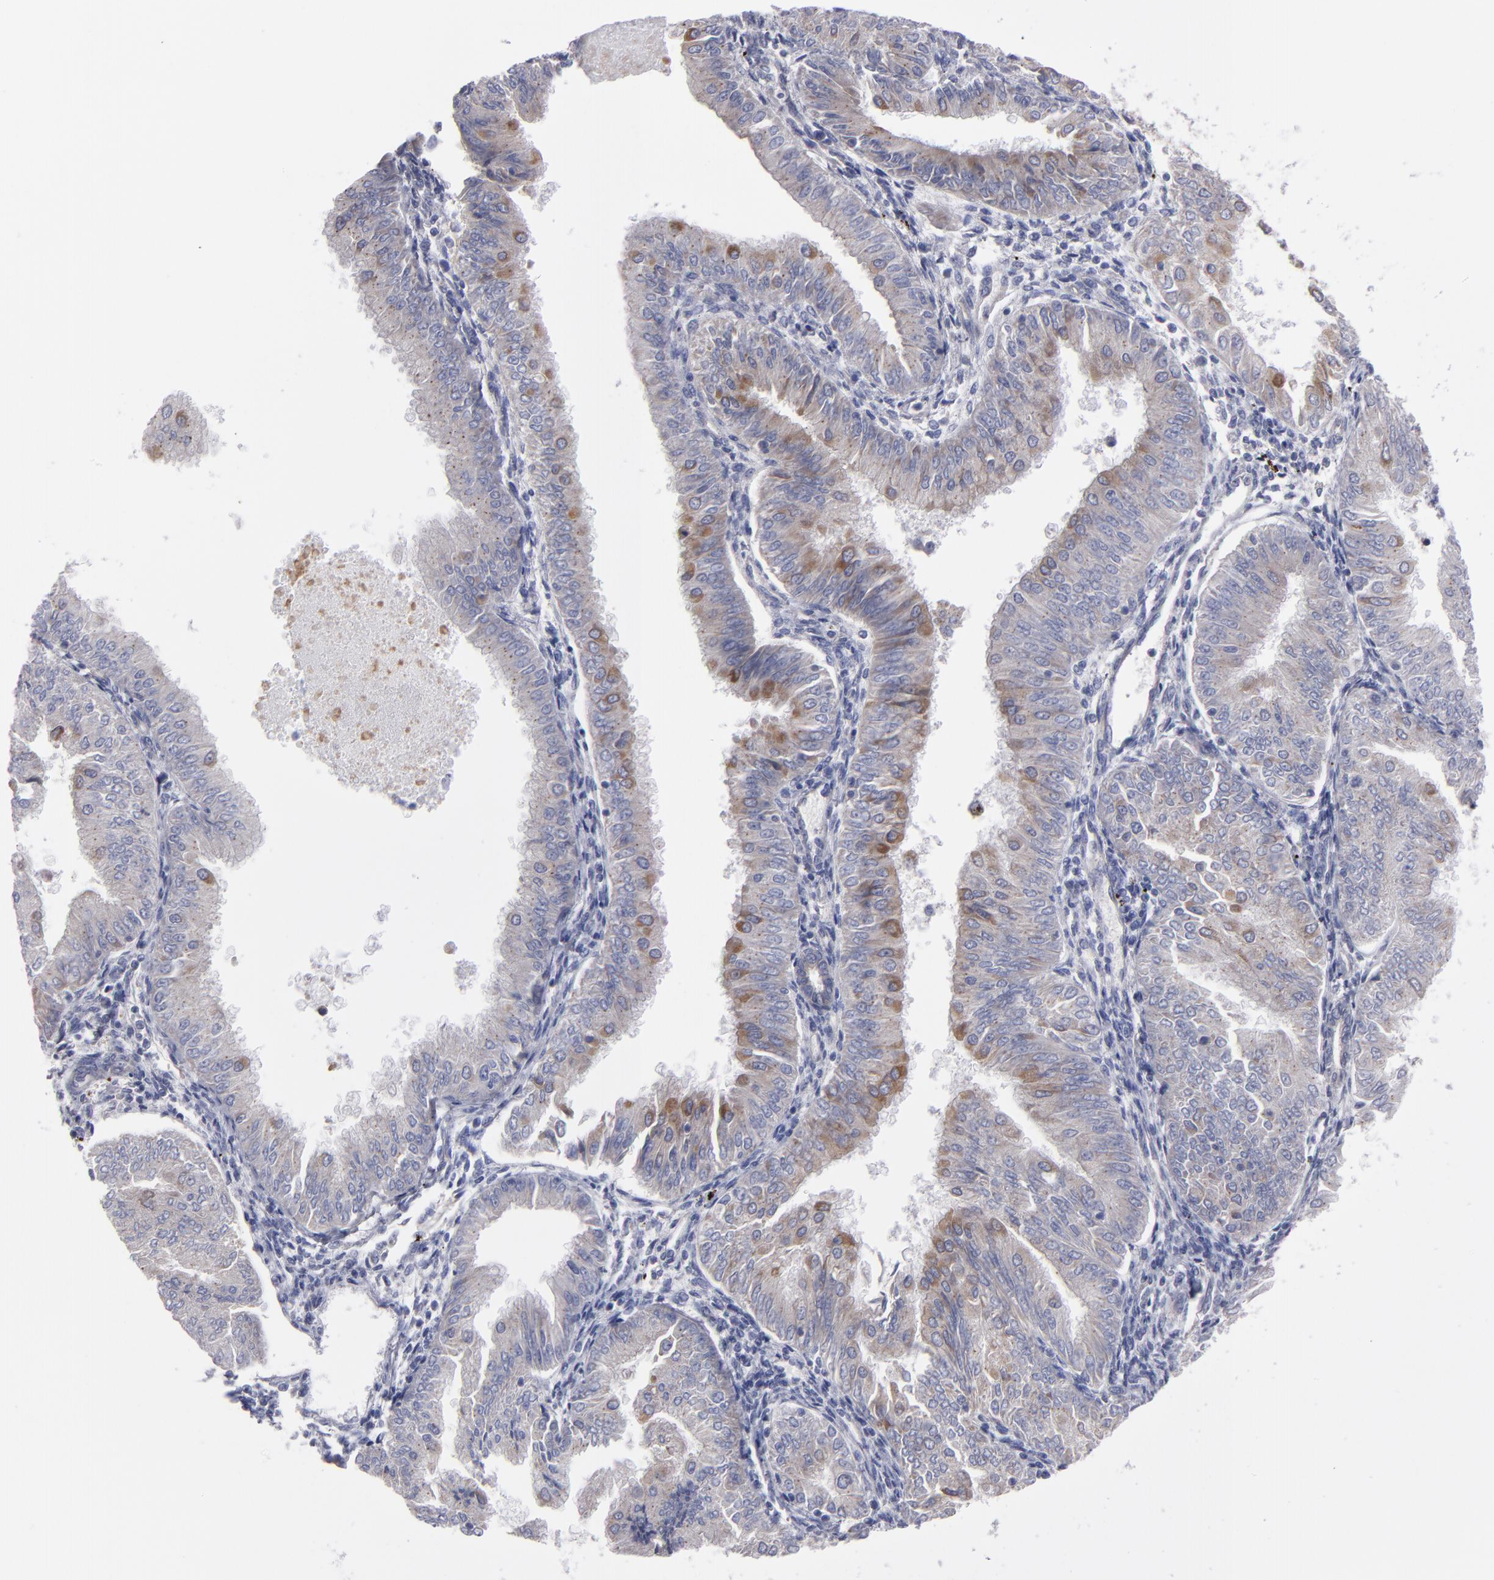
{"staining": {"intensity": "moderate", "quantity": "25%-75%", "location": "cytoplasmic/membranous"}, "tissue": "endometrial cancer", "cell_type": "Tumor cells", "image_type": "cancer", "snomed": [{"axis": "morphology", "description": "Adenocarcinoma, NOS"}, {"axis": "topography", "description": "Endometrium"}], "caption": "High-power microscopy captured an immunohistochemistry (IHC) histopathology image of adenocarcinoma (endometrial), revealing moderate cytoplasmic/membranous positivity in approximately 25%-75% of tumor cells.", "gene": "SLMAP", "patient": {"sex": "female", "age": 53}}